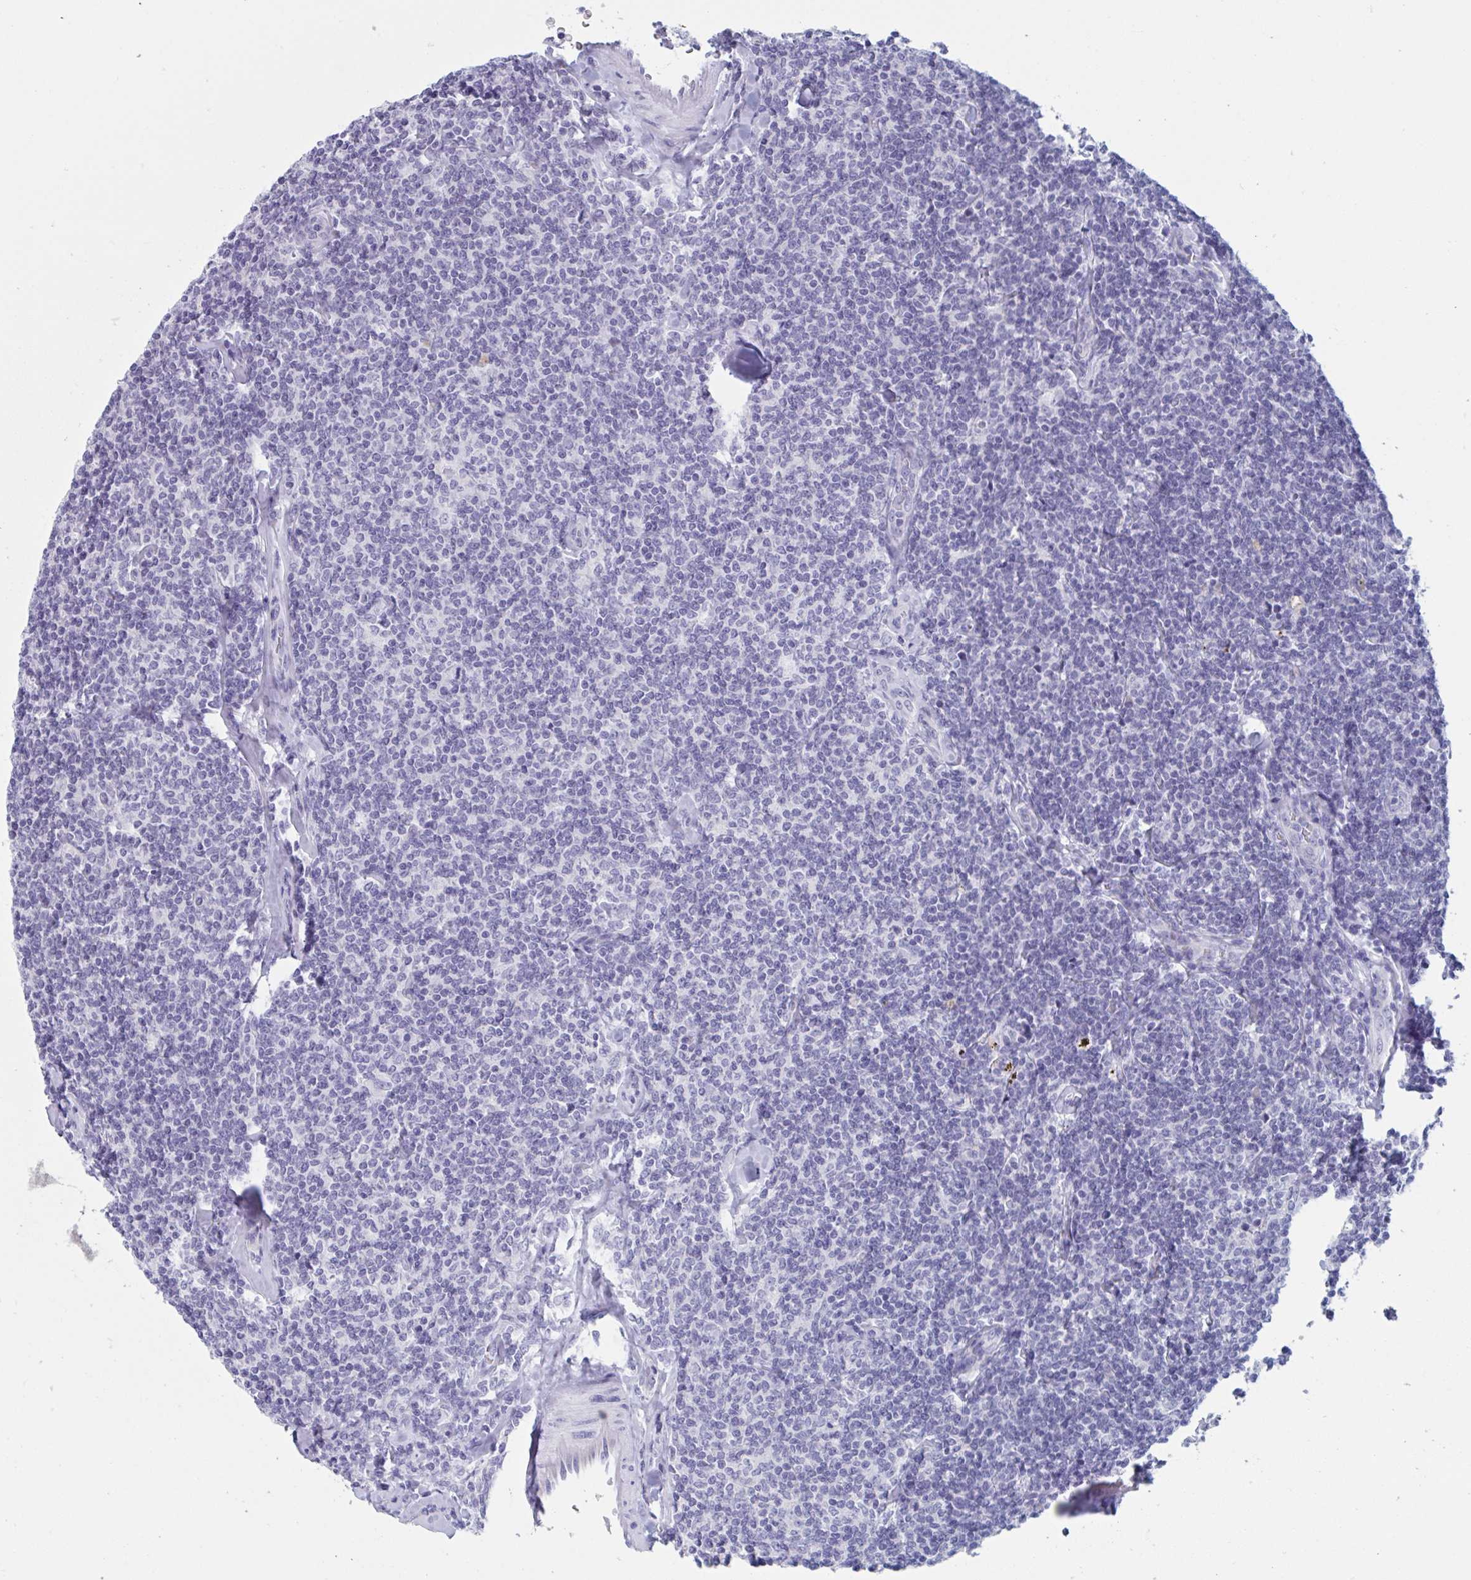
{"staining": {"intensity": "negative", "quantity": "none", "location": "none"}, "tissue": "lymphoma", "cell_type": "Tumor cells", "image_type": "cancer", "snomed": [{"axis": "morphology", "description": "Malignant lymphoma, non-Hodgkin's type, Low grade"}, {"axis": "topography", "description": "Lymph node"}], "caption": "High power microscopy photomicrograph of an IHC photomicrograph of lymphoma, revealing no significant positivity in tumor cells. Brightfield microscopy of immunohistochemistry stained with DAB (3,3'-diaminobenzidine) (brown) and hematoxylin (blue), captured at high magnification.", "gene": "HSD11B2", "patient": {"sex": "female", "age": 56}}